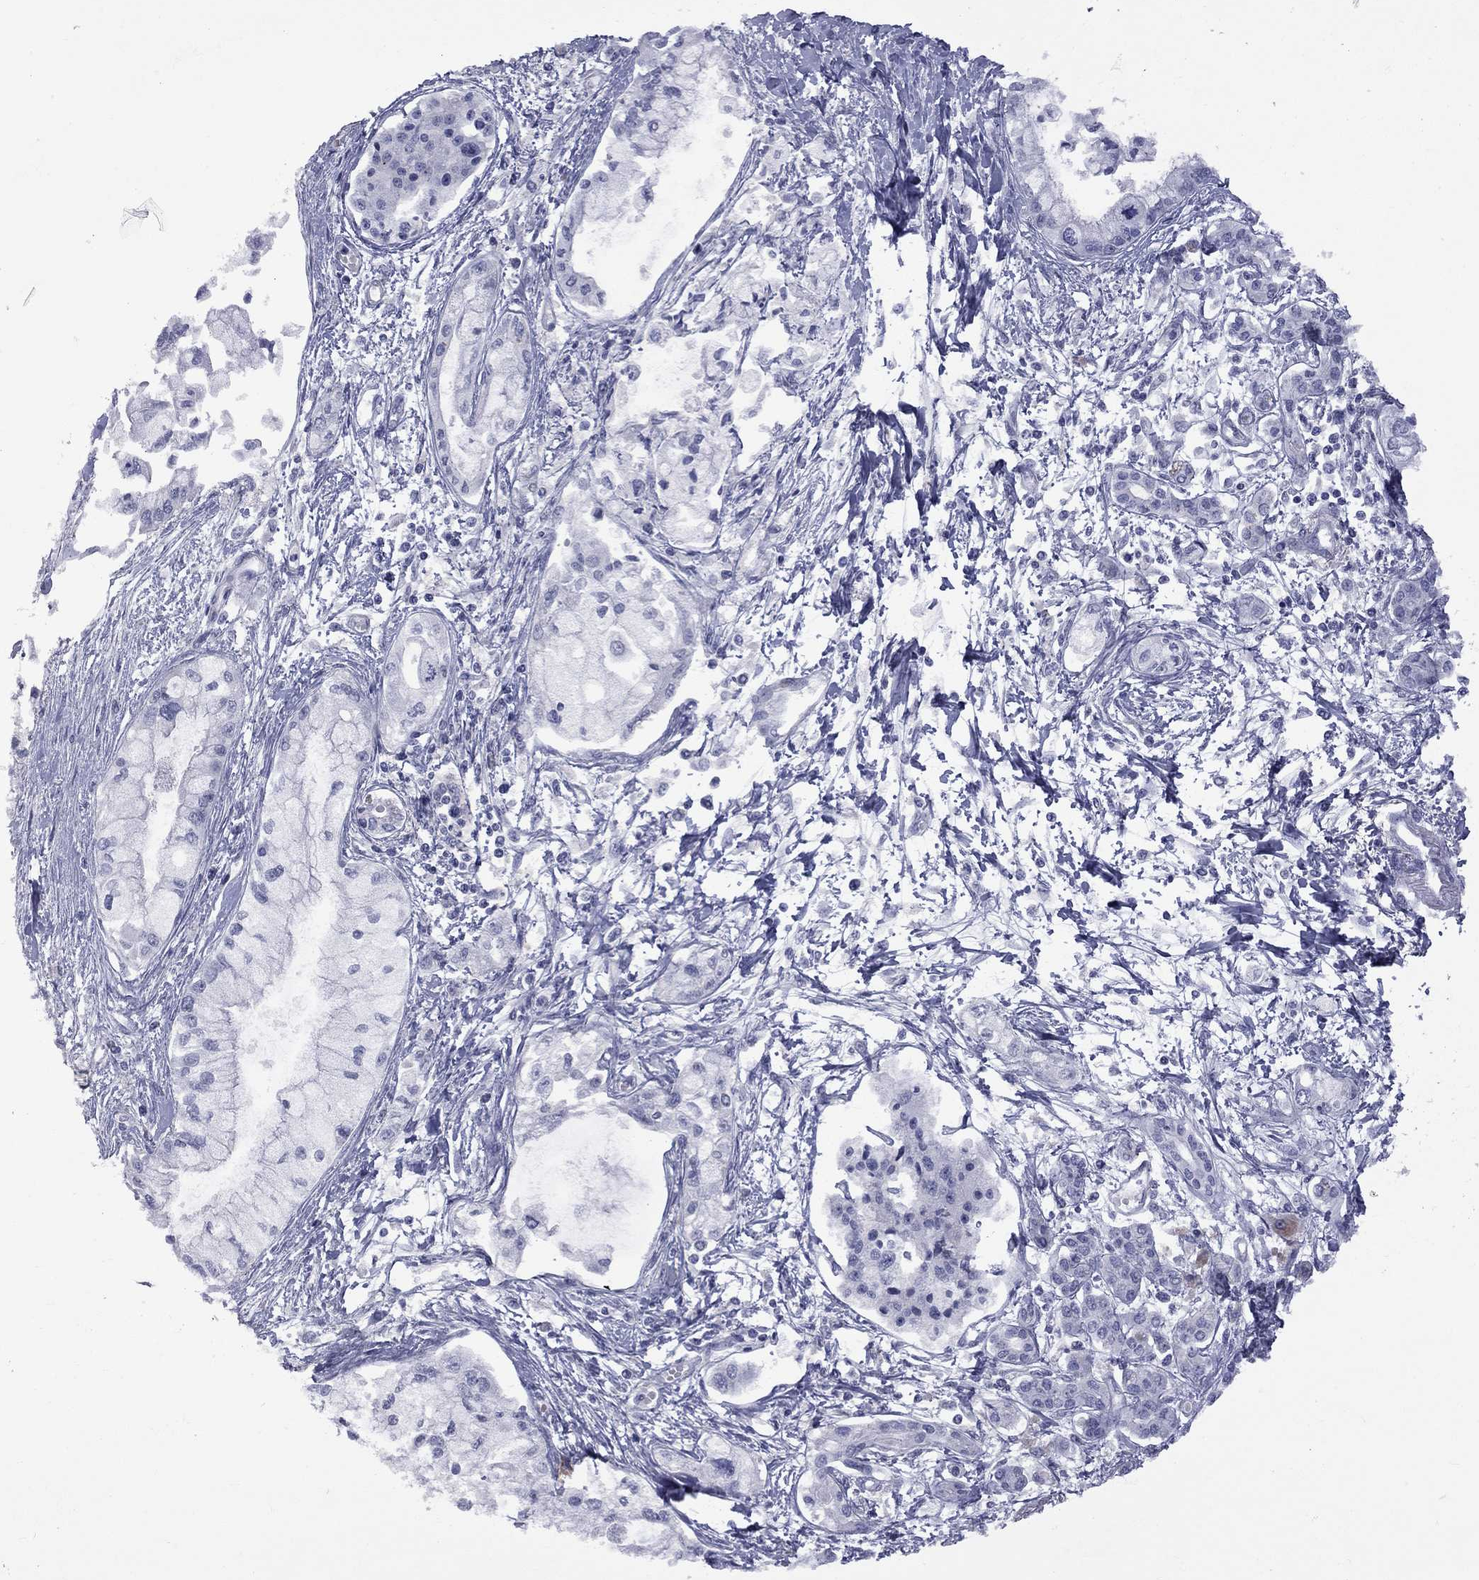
{"staining": {"intensity": "negative", "quantity": "none", "location": "none"}, "tissue": "pancreatic cancer", "cell_type": "Tumor cells", "image_type": "cancer", "snomed": [{"axis": "morphology", "description": "Adenocarcinoma, NOS"}, {"axis": "topography", "description": "Pancreas"}], "caption": "Immunohistochemical staining of human pancreatic cancer (adenocarcinoma) exhibits no significant expression in tumor cells.", "gene": "GSG1L", "patient": {"sex": "male", "age": 54}}